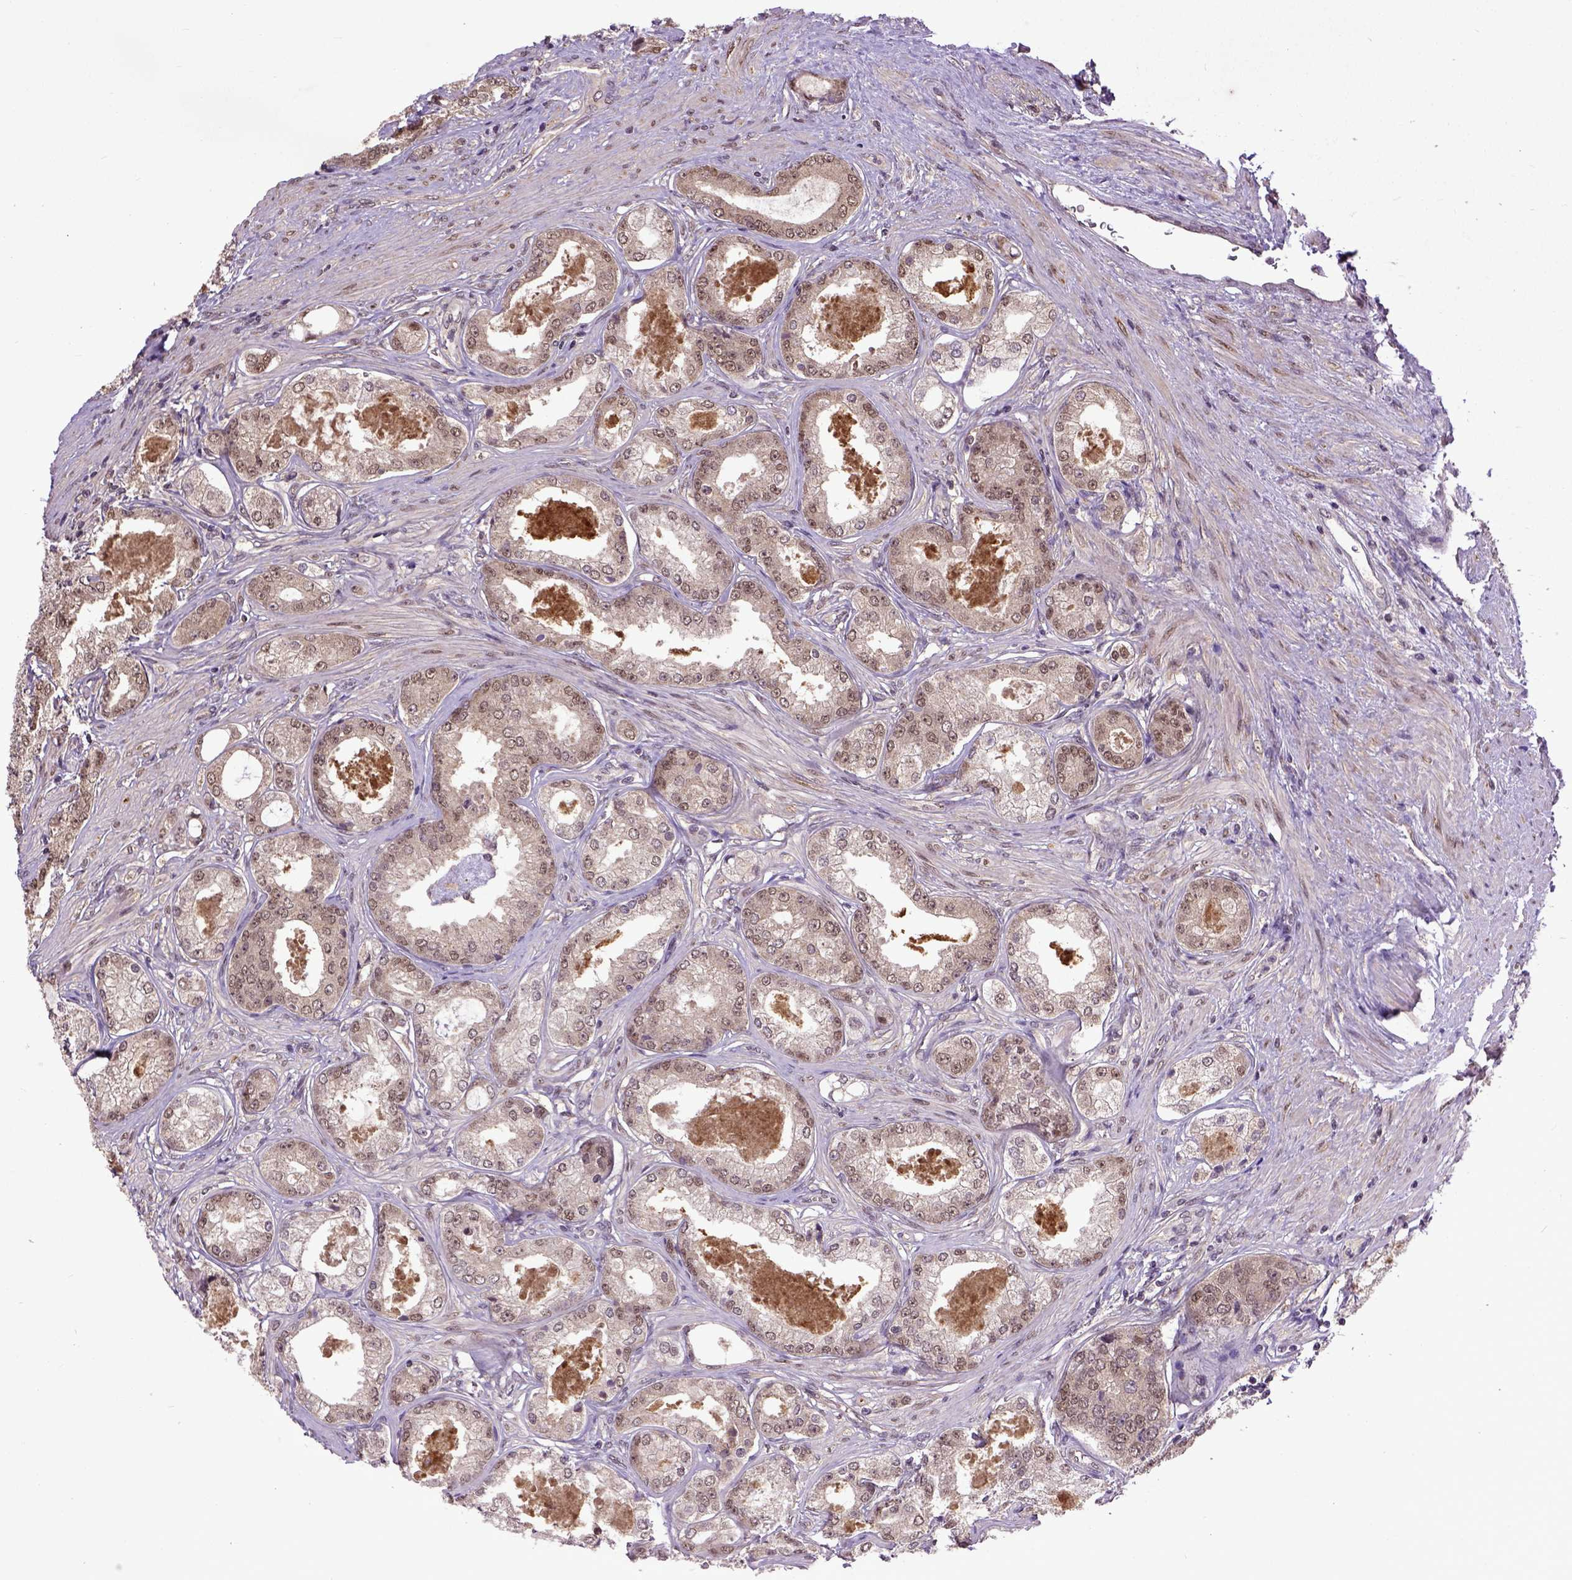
{"staining": {"intensity": "moderate", "quantity": ">75%", "location": "cytoplasmic/membranous,nuclear"}, "tissue": "prostate cancer", "cell_type": "Tumor cells", "image_type": "cancer", "snomed": [{"axis": "morphology", "description": "Adenocarcinoma, Low grade"}, {"axis": "topography", "description": "Prostate"}], "caption": "Brown immunohistochemical staining in human prostate cancer shows moderate cytoplasmic/membranous and nuclear staining in about >75% of tumor cells.", "gene": "UBA3", "patient": {"sex": "male", "age": 68}}